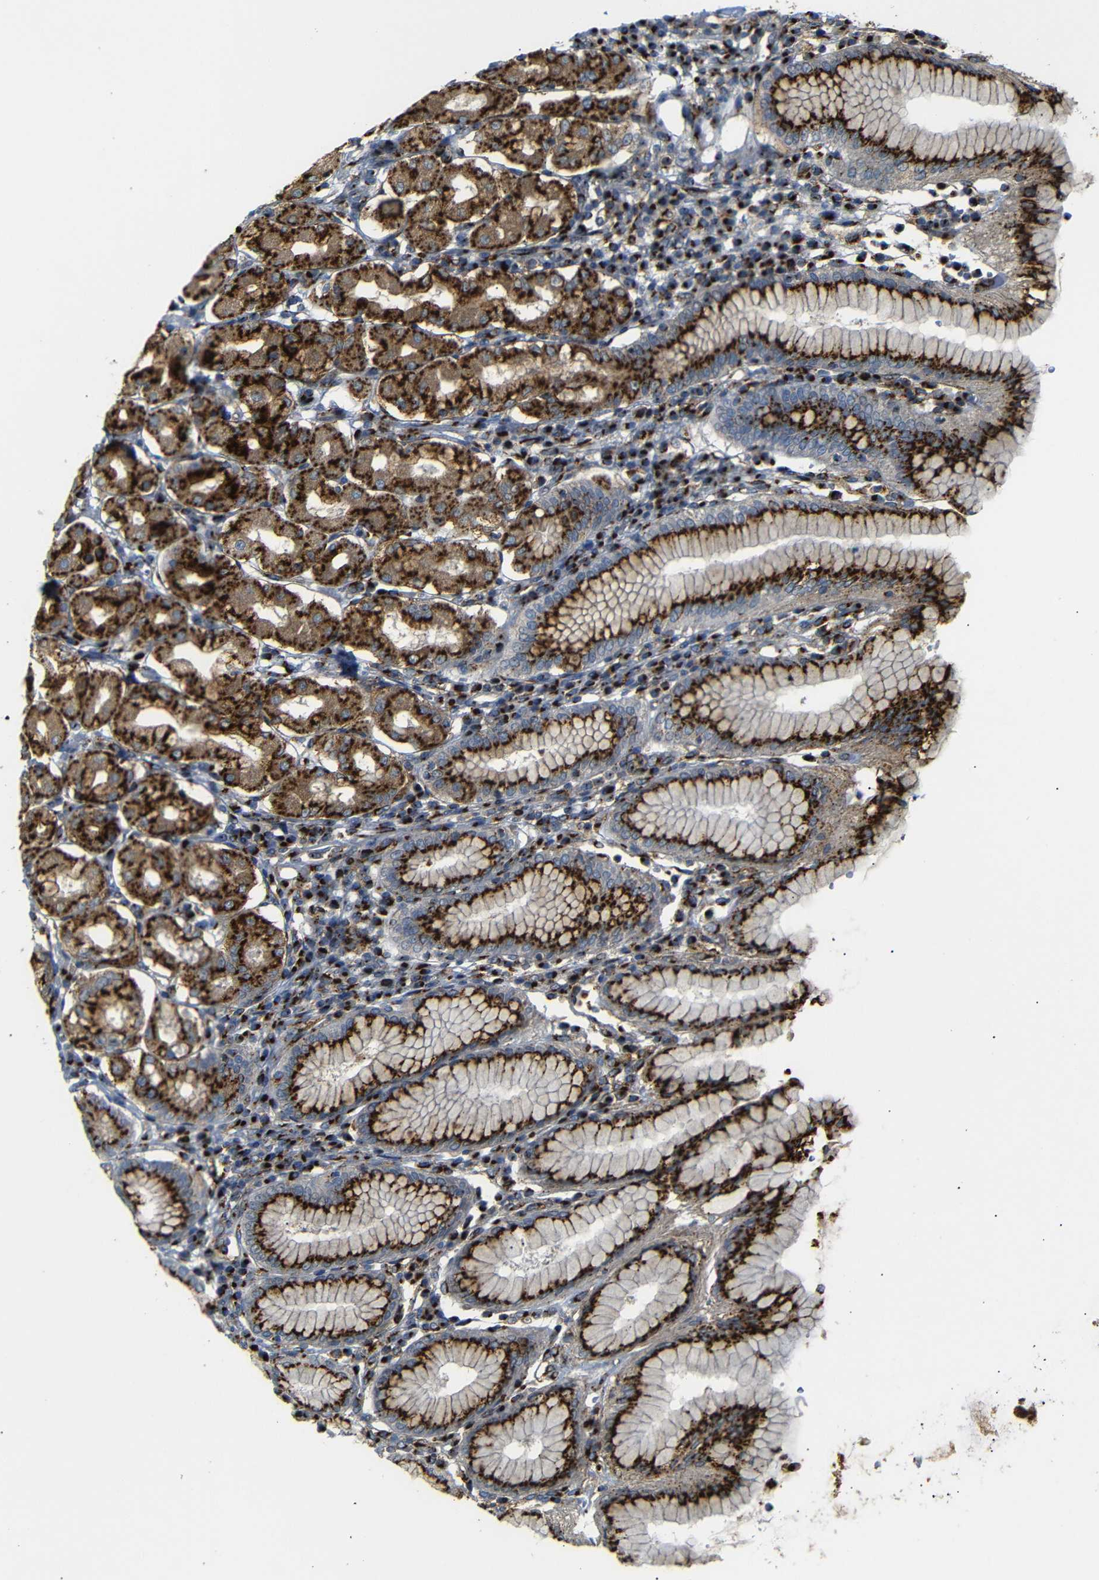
{"staining": {"intensity": "strong", "quantity": ">75%", "location": "cytoplasmic/membranous"}, "tissue": "stomach", "cell_type": "Glandular cells", "image_type": "normal", "snomed": [{"axis": "morphology", "description": "Normal tissue, NOS"}, {"axis": "topography", "description": "Stomach"}, {"axis": "topography", "description": "Stomach, lower"}], "caption": "Immunohistochemistry photomicrograph of unremarkable stomach stained for a protein (brown), which exhibits high levels of strong cytoplasmic/membranous positivity in approximately >75% of glandular cells.", "gene": "TGOLN2", "patient": {"sex": "female", "age": 56}}